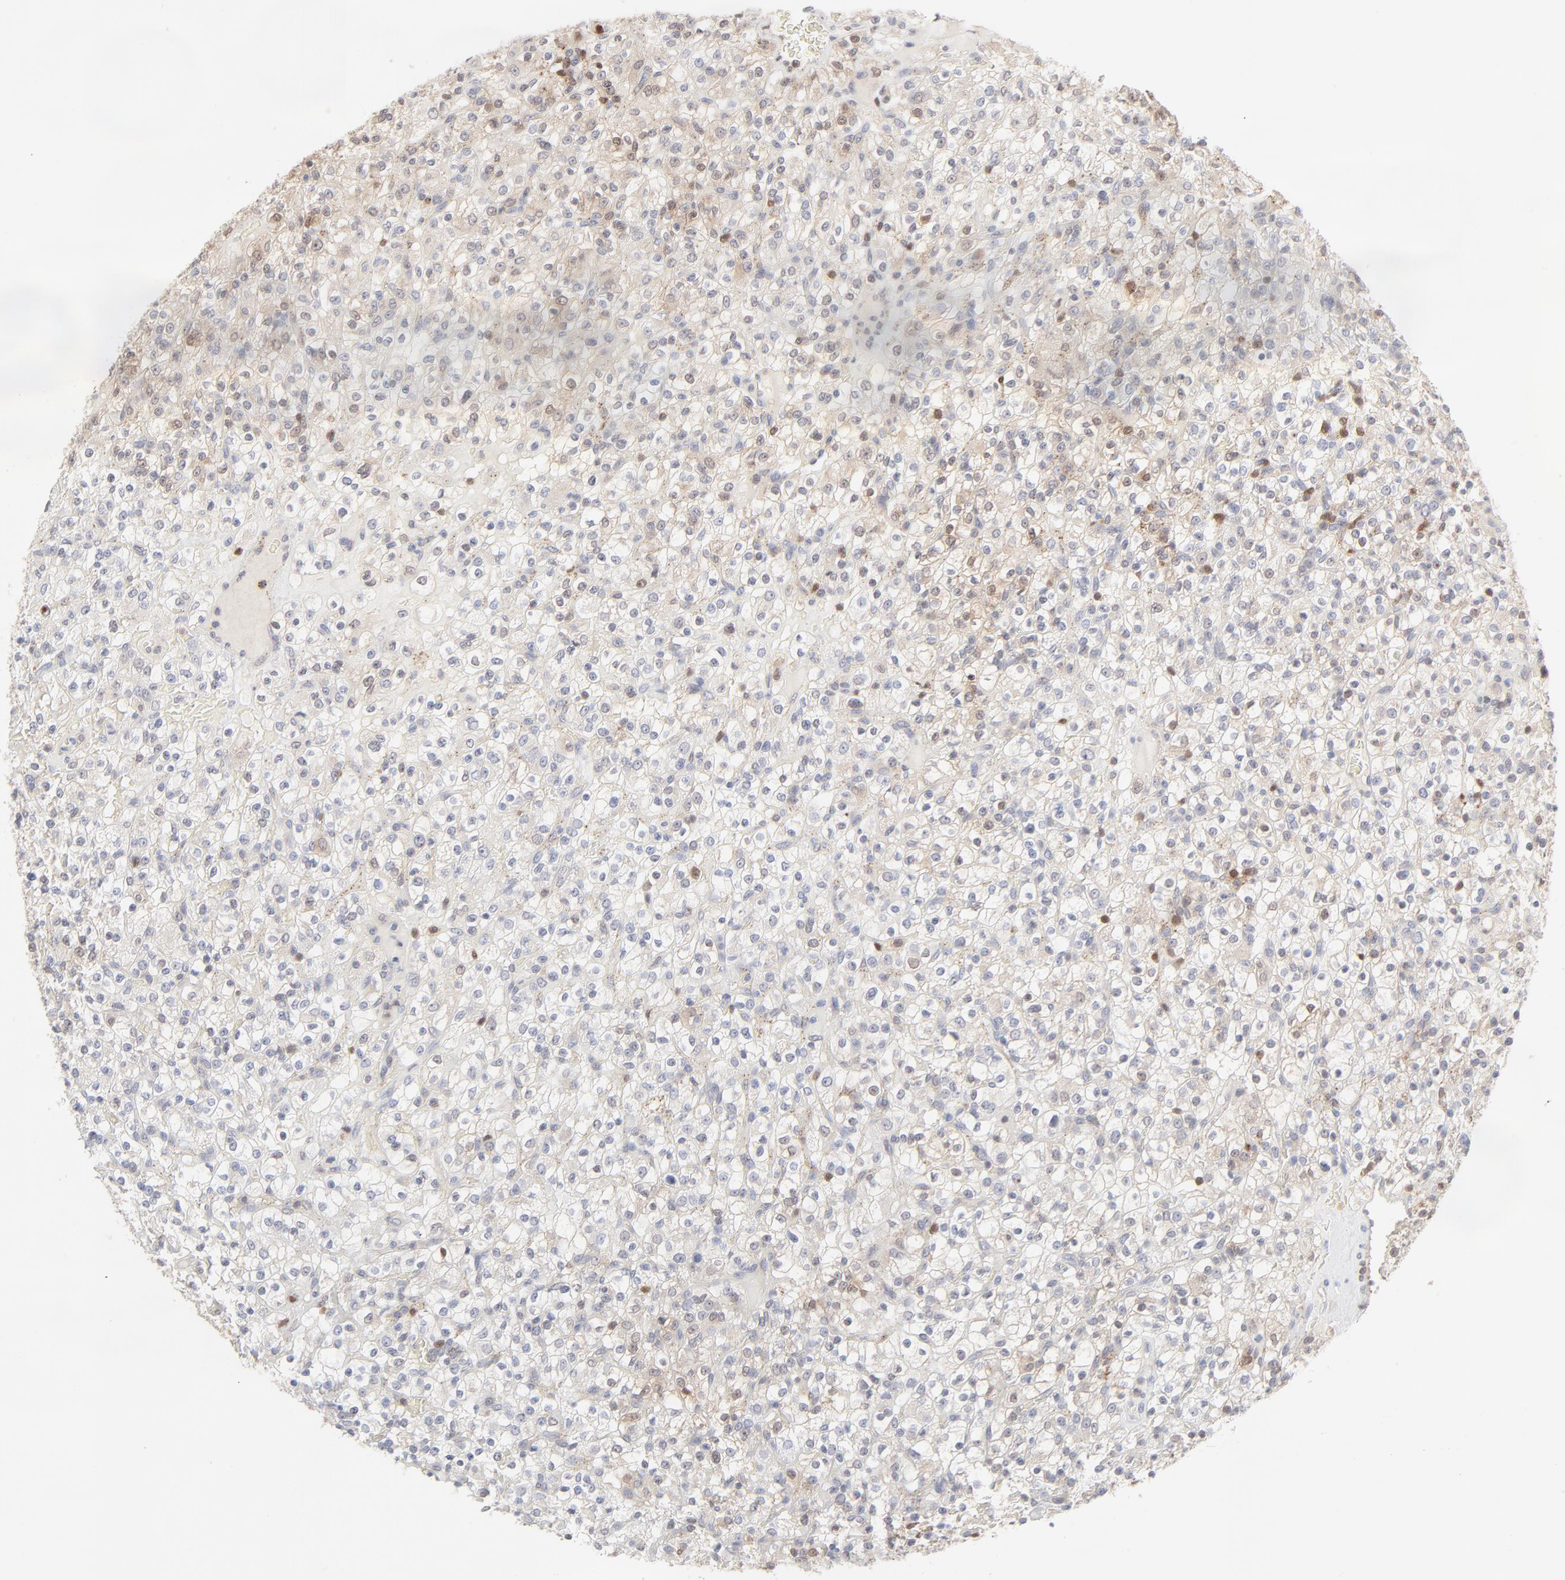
{"staining": {"intensity": "negative", "quantity": "none", "location": "none"}, "tissue": "renal cancer", "cell_type": "Tumor cells", "image_type": "cancer", "snomed": [{"axis": "morphology", "description": "Normal tissue, NOS"}, {"axis": "morphology", "description": "Adenocarcinoma, NOS"}, {"axis": "topography", "description": "Kidney"}], "caption": "Tumor cells are negative for protein expression in human renal cancer.", "gene": "CDK6", "patient": {"sex": "female", "age": 72}}